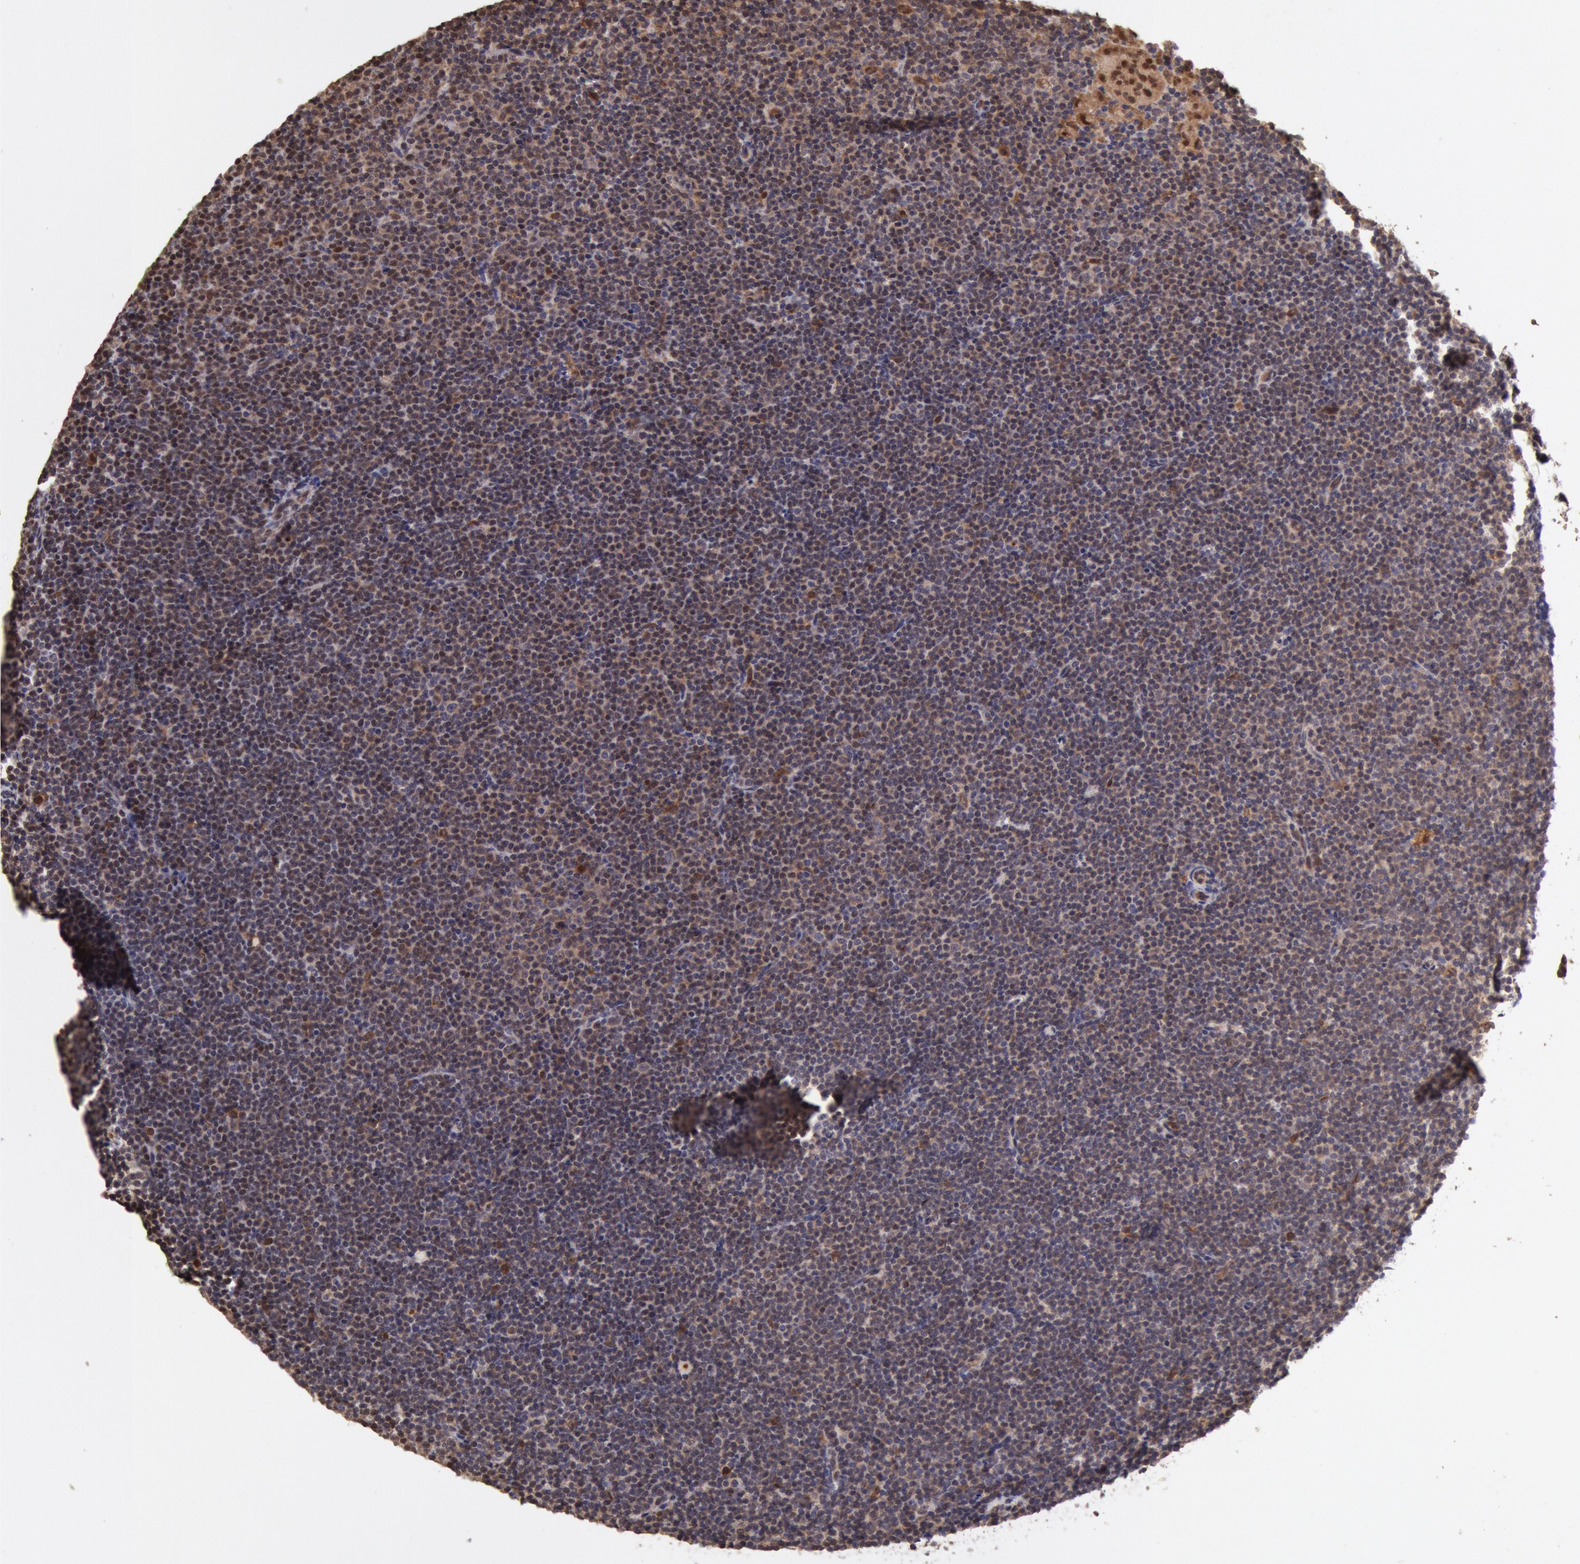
{"staining": {"intensity": "moderate", "quantity": ">75%", "location": "cytoplasmic/membranous,nuclear"}, "tissue": "lymphoma", "cell_type": "Tumor cells", "image_type": "cancer", "snomed": [{"axis": "morphology", "description": "Malignant lymphoma, non-Hodgkin's type, Low grade"}, {"axis": "topography", "description": "Lymph node"}], "caption": "Immunohistochemistry (IHC) micrograph of neoplastic tissue: human lymphoma stained using IHC reveals medium levels of moderate protein expression localized specifically in the cytoplasmic/membranous and nuclear of tumor cells, appearing as a cytoplasmic/membranous and nuclear brown color.", "gene": "COMT", "patient": {"sex": "female", "age": 69}}